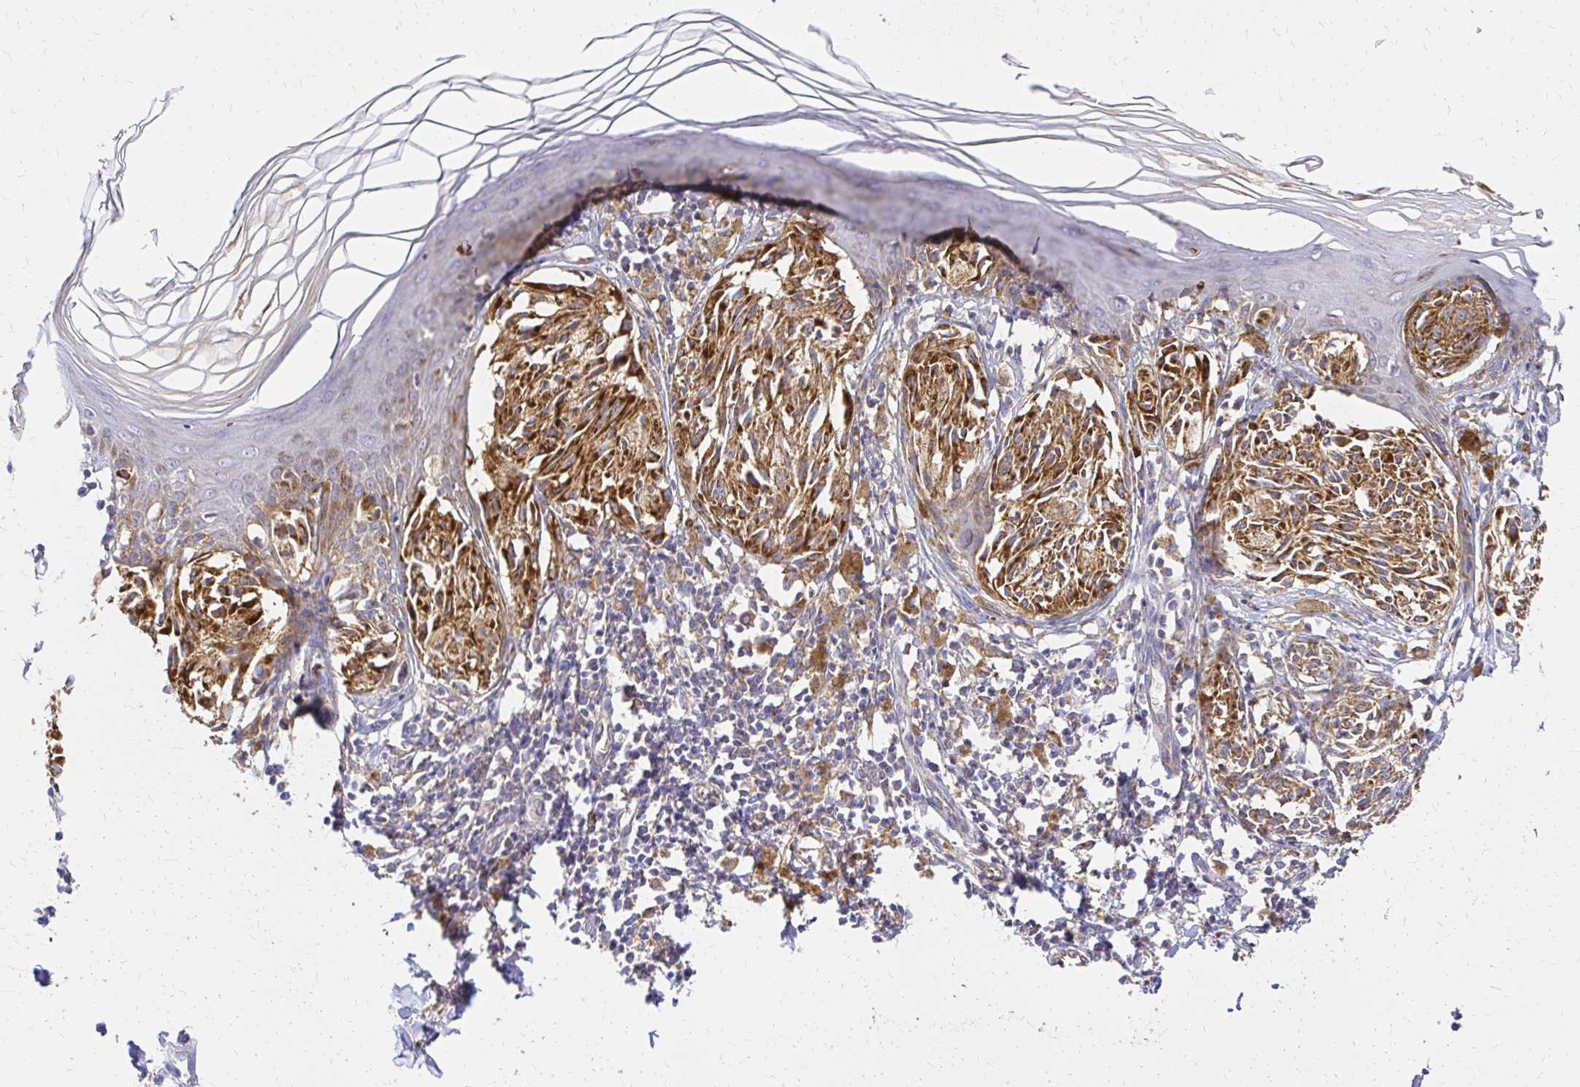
{"staining": {"intensity": "moderate", "quantity": ">75%", "location": "cytoplasmic/membranous"}, "tissue": "melanoma", "cell_type": "Tumor cells", "image_type": "cancer", "snomed": [{"axis": "morphology", "description": "Malignant melanoma, NOS"}, {"axis": "topography", "description": "Skin"}], "caption": "The histopathology image demonstrates staining of melanoma, revealing moderate cytoplasmic/membranous protein expression (brown color) within tumor cells.", "gene": "MRPL13", "patient": {"sex": "female", "age": 38}}